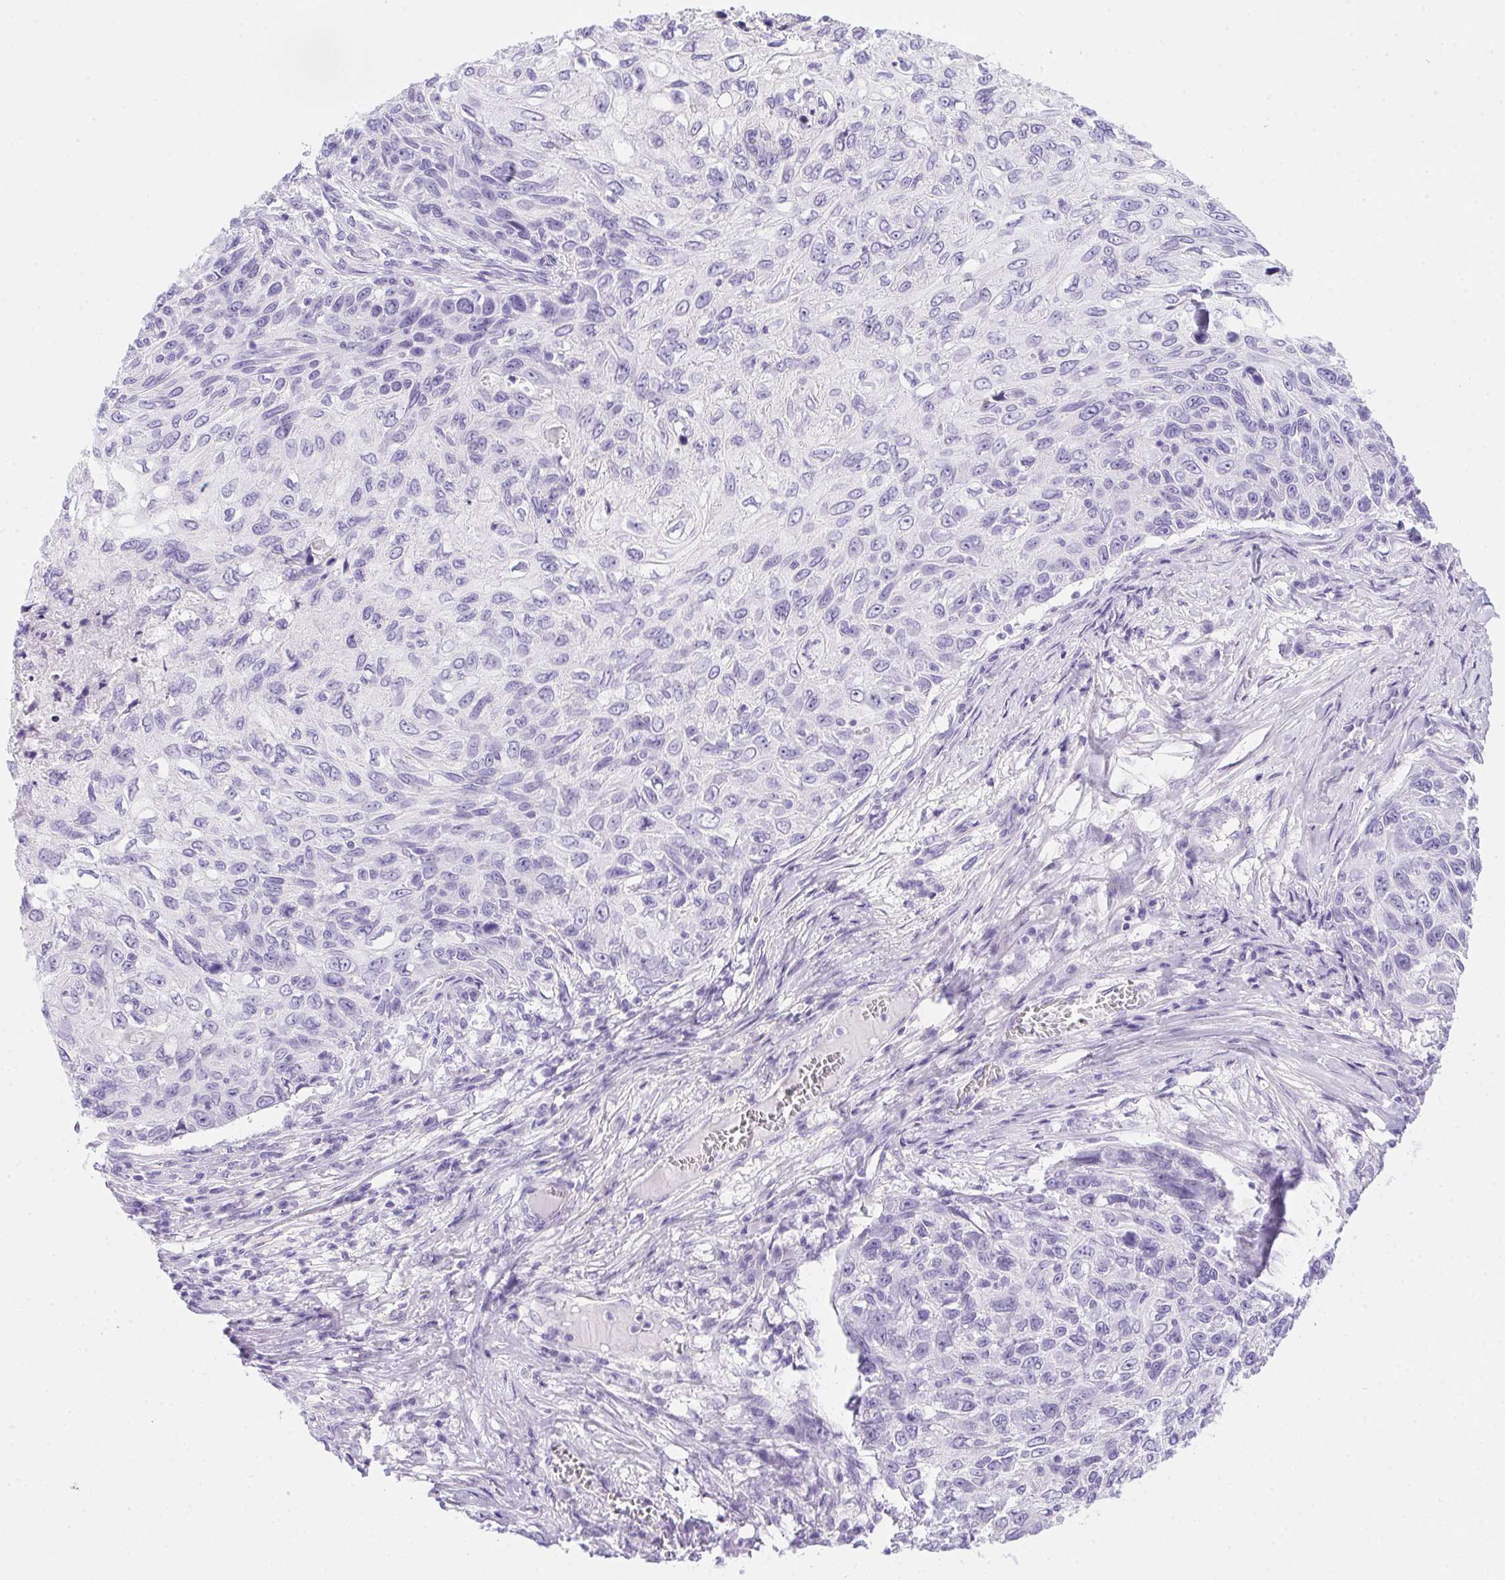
{"staining": {"intensity": "negative", "quantity": "none", "location": "none"}, "tissue": "skin cancer", "cell_type": "Tumor cells", "image_type": "cancer", "snomed": [{"axis": "morphology", "description": "Squamous cell carcinoma, NOS"}, {"axis": "topography", "description": "Skin"}], "caption": "An image of skin cancer stained for a protein displays no brown staining in tumor cells.", "gene": "SPACA5B", "patient": {"sex": "male", "age": 92}}